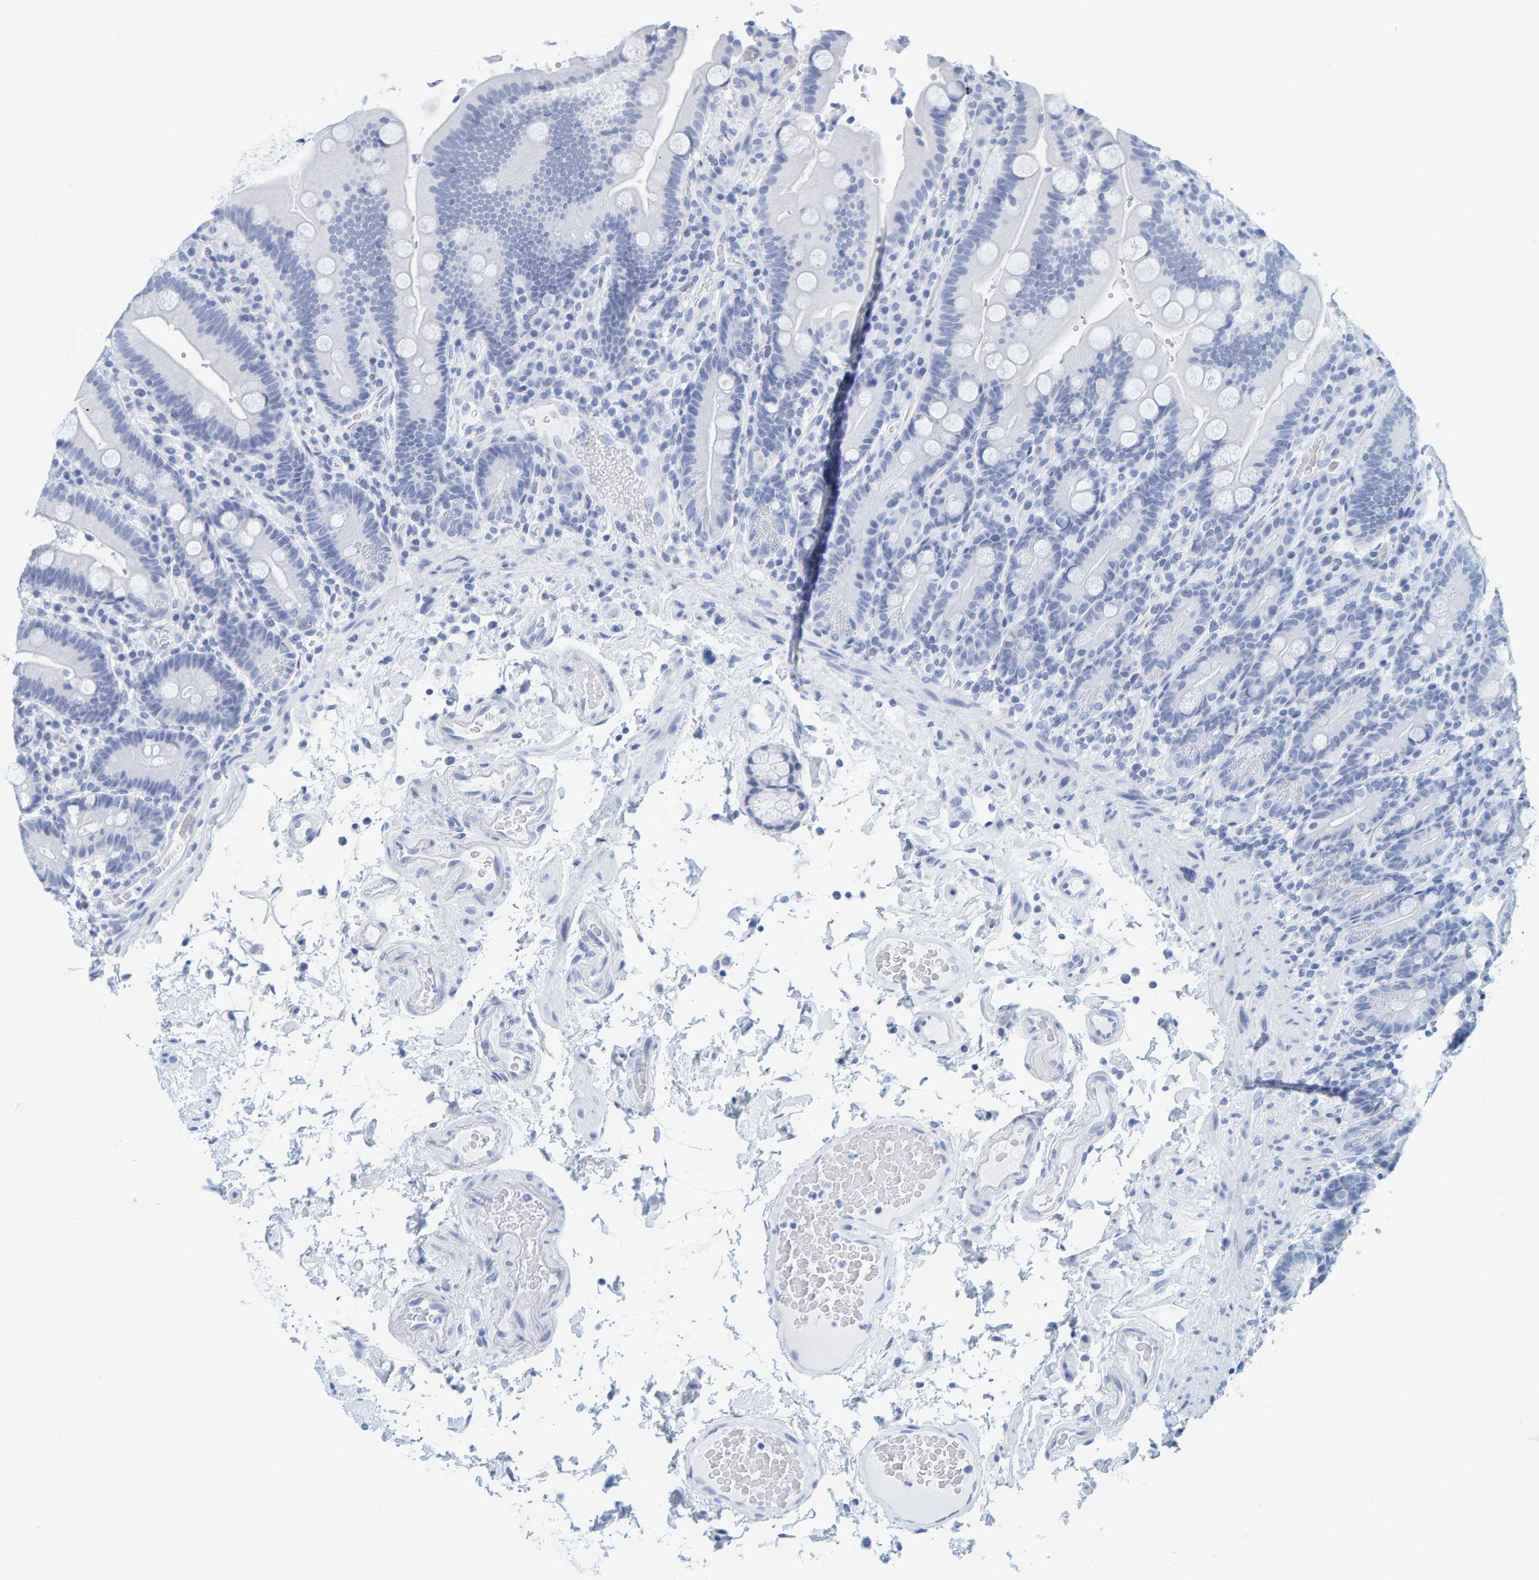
{"staining": {"intensity": "negative", "quantity": "none", "location": "none"}, "tissue": "duodenum", "cell_type": "Glandular cells", "image_type": "normal", "snomed": [{"axis": "morphology", "description": "Normal tissue, NOS"}, {"axis": "topography", "description": "Small intestine, NOS"}], "caption": "Immunohistochemistry photomicrograph of benign duodenum: human duodenum stained with DAB (3,3'-diaminobenzidine) displays no significant protein expression in glandular cells.", "gene": "SFTPC", "patient": {"sex": "female", "age": 71}}